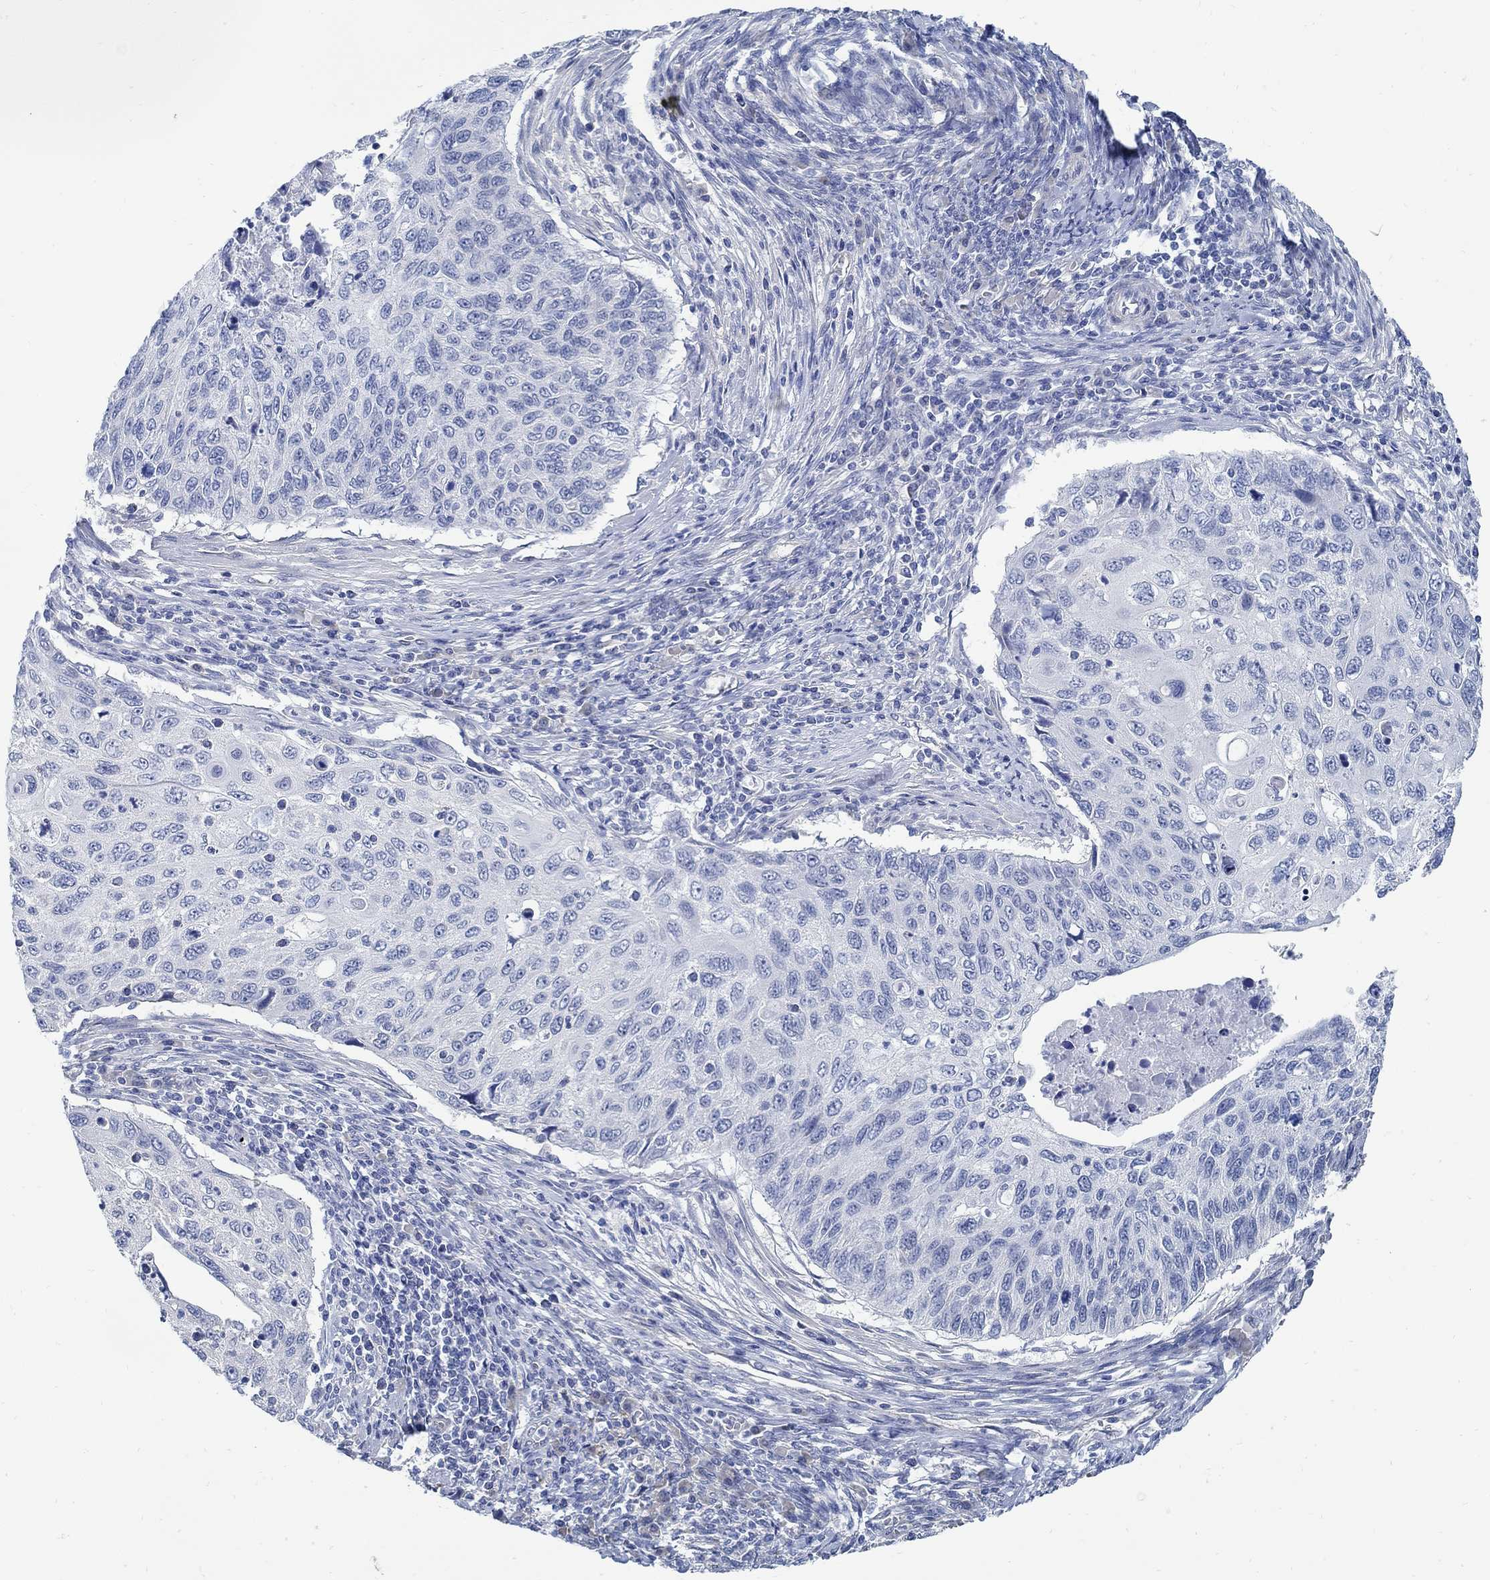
{"staining": {"intensity": "negative", "quantity": "none", "location": "none"}, "tissue": "cervical cancer", "cell_type": "Tumor cells", "image_type": "cancer", "snomed": [{"axis": "morphology", "description": "Squamous cell carcinoma, NOS"}, {"axis": "topography", "description": "Cervix"}], "caption": "This photomicrograph is of squamous cell carcinoma (cervical) stained with immunohistochemistry to label a protein in brown with the nuclei are counter-stained blue. There is no staining in tumor cells.", "gene": "C15orf39", "patient": {"sex": "female", "age": 70}}